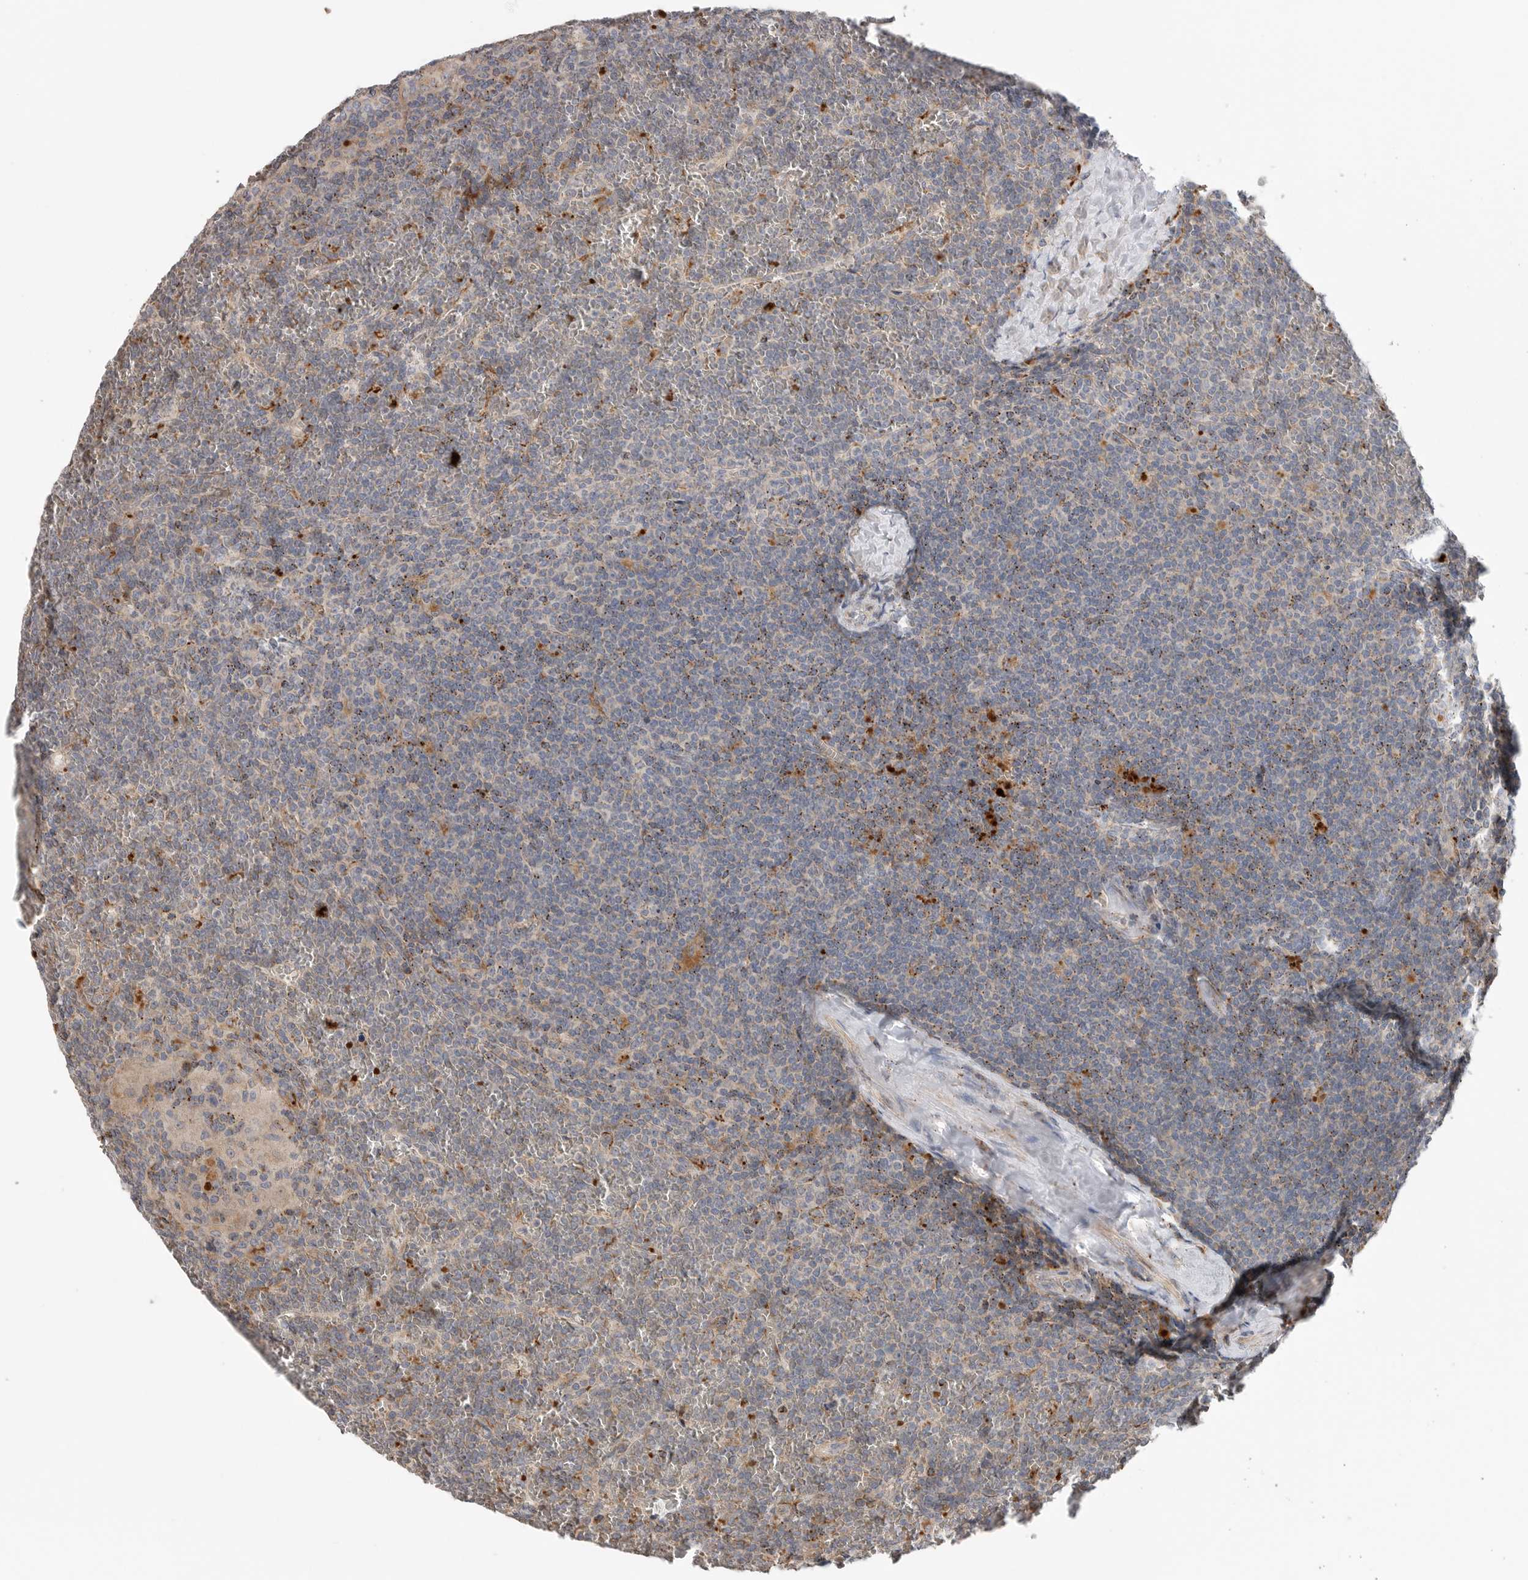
{"staining": {"intensity": "moderate", "quantity": "<25%", "location": "cytoplasmic/membranous"}, "tissue": "lymphoma", "cell_type": "Tumor cells", "image_type": "cancer", "snomed": [{"axis": "morphology", "description": "Malignant lymphoma, non-Hodgkin's type, Low grade"}, {"axis": "topography", "description": "Spleen"}], "caption": "Immunohistochemical staining of human lymphoma demonstrates low levels of moderate cytoplasmic/membranous protein expression in about <25% of tumor cells.", "gene": "GALNS", "patient": {"sex": "female", "age": 19}}